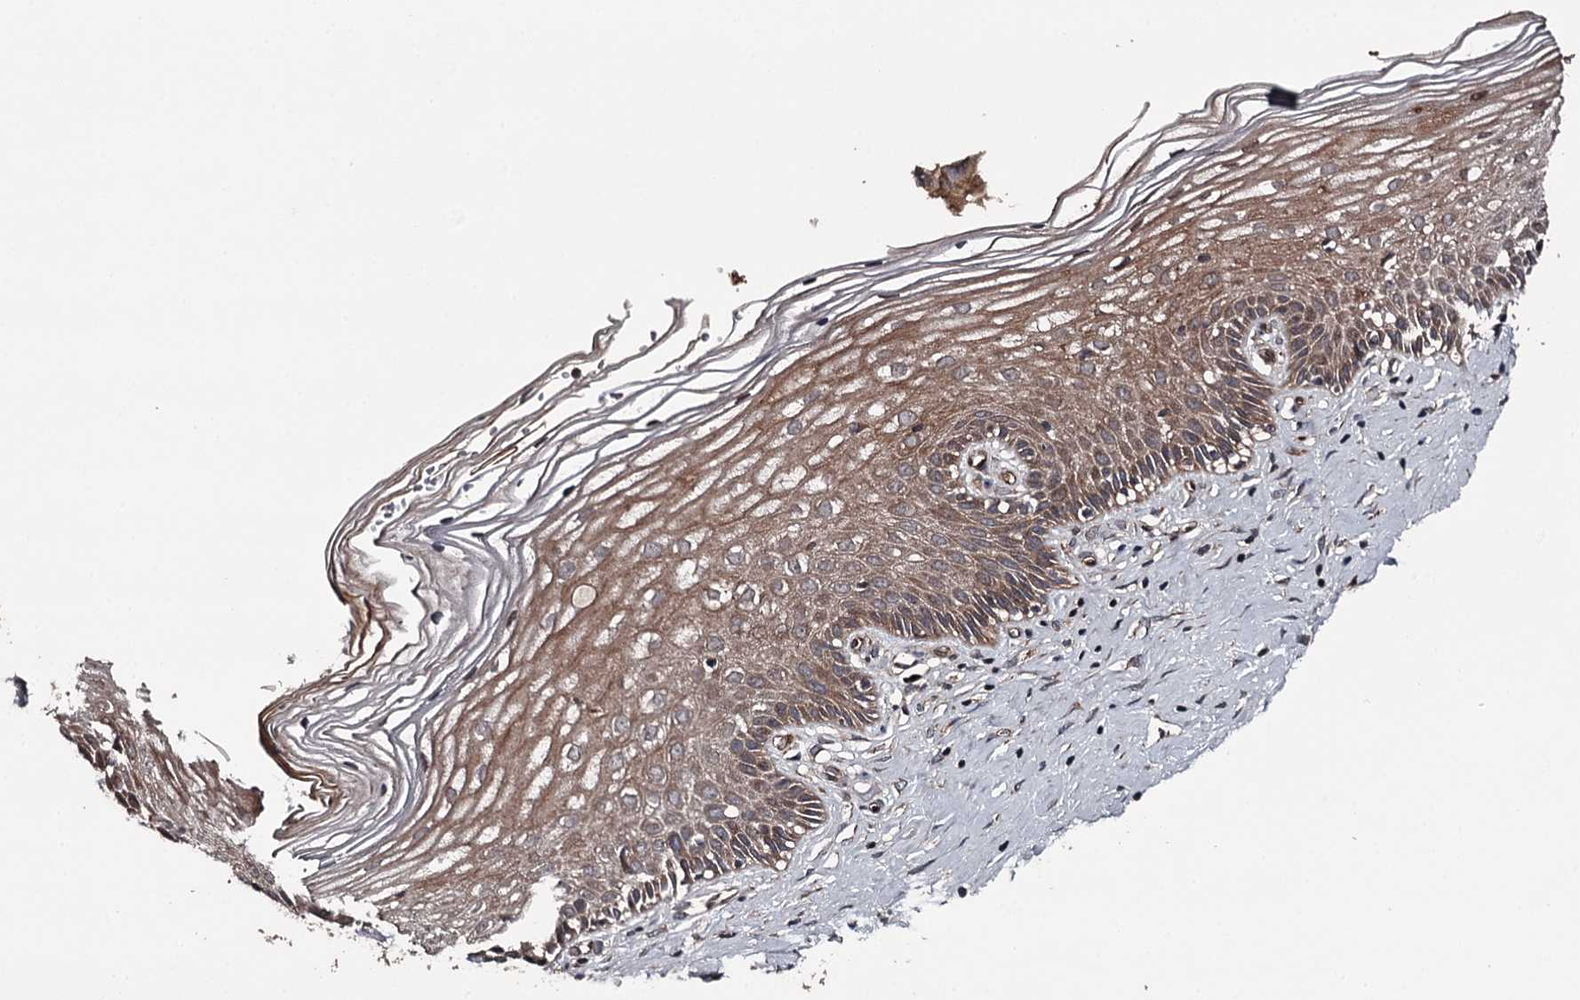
{"staining": {"intensity": "strong", "quantity": ">75%", "location": "cytoplasmic/membranous"}, "tissue": "cervix", "cell_type": "Glandular cells", "image_type": "normal", "snomed": [{"axis": "morphology", "description": "Normal tissue, NOS"}, {"axis": "topography", "description": "Cervix"}], "caption": "Approximately >75% of glandular cells in normal human cervix exhibit strong cytoplasmic/membranous protein staining as visualized by brown immunohistochemical staining.", "gene": "RAB21", "patient": {"sex": "female", "age": 33}}